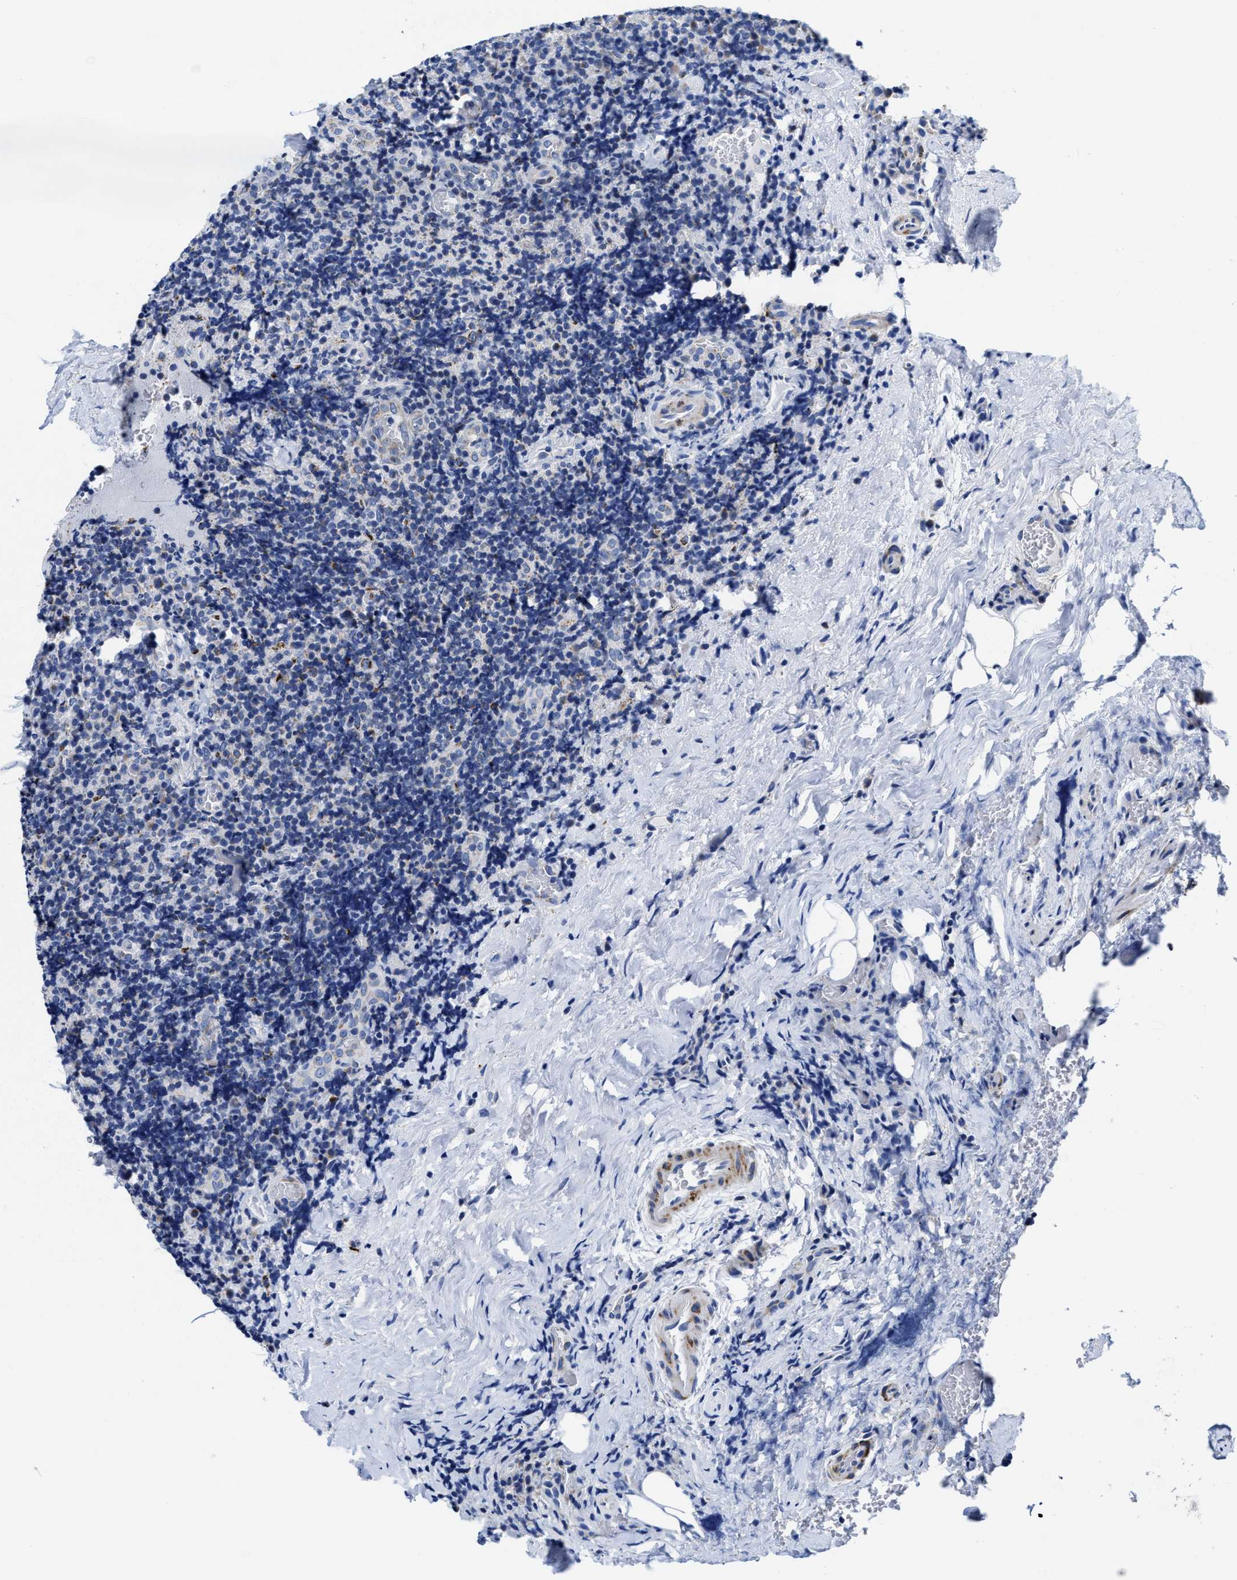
{"staining": {"intensity": "negative", "quantity": "none", "location": "none"}, "tissue": "lymphoma", "cell_type": "Tumor cells", "image_type": "cancer", "snomed": [{"axis": "morphology", "description": "Malignant lymphoma, non-Hodgkin's type, High grade"}, {"axis": "topography", "description": "Tonsil"}], "caption": "A high-resolution image shows immunohistochemistry (IHC) staining of lymphoma, which exhibits no significant positivity in tumor cells.", "gene": "TBRG4", "patient": {"sex": "female", "age": 36}}